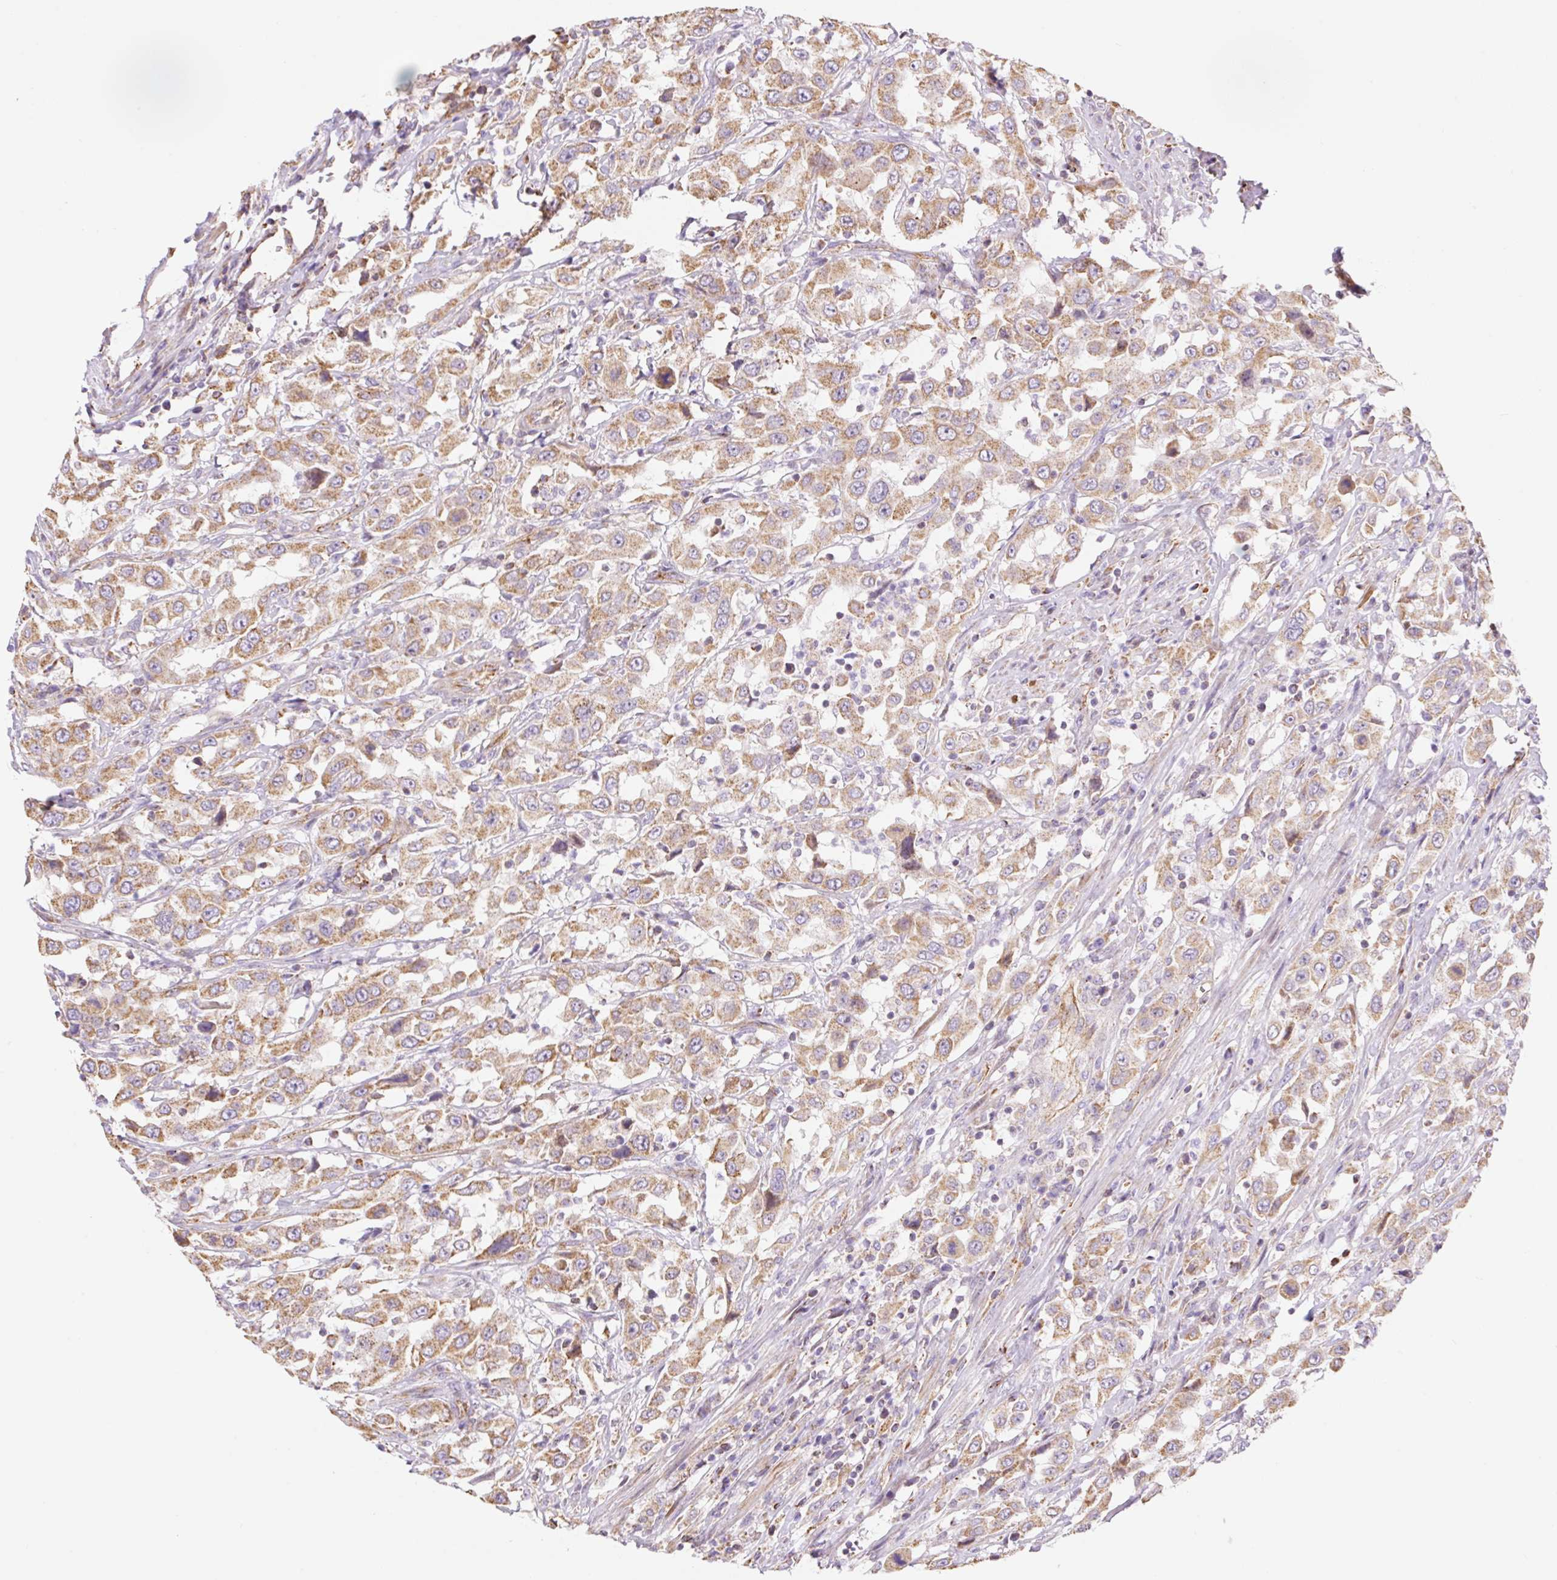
{"staining": {"intensity": "moderate", "quantity": ">75%", "location": "cytoplasmic/membranous"}, "tissue": "urothelial cancer", "cell_type": "Tumor cells", "image_type": "cancer", "snomed": [{"axis": "morphology", "description": "Urothelial carcinoma, High grade"}, {"axis": "topography", "description": "Urinary bladder"}], "caption": "Urothelial carcinoma (high-grade) tissue reveals moderate cytoplasmic/membranous expression in approximately >75% of tumor cells, visualized by immunohistochemistry.", "gene": "ESAM", "patient": {"sex": "male", "age": 61}}